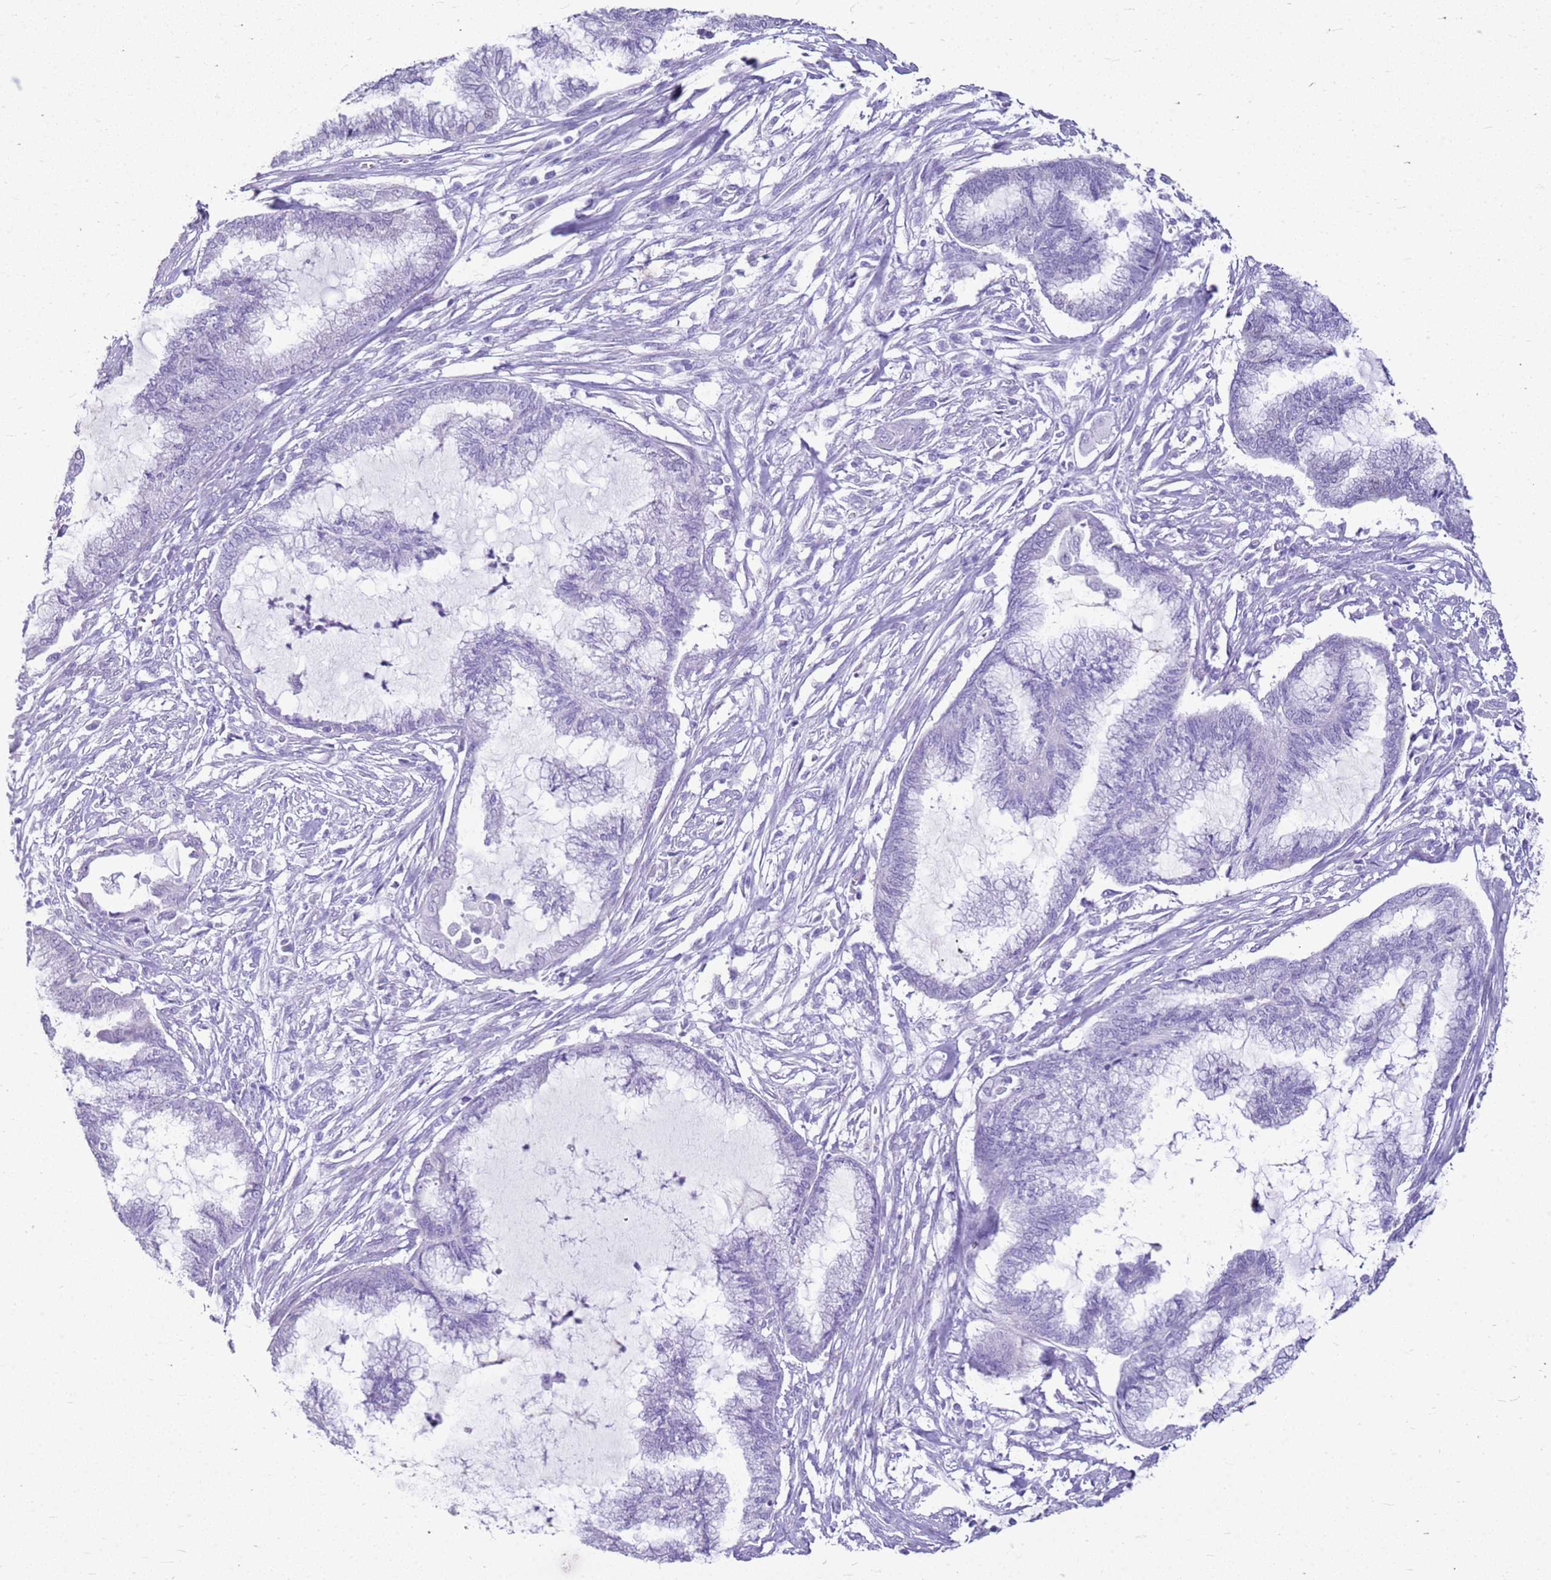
{"staining": {"intensity": "negative", "quantity": "none", "location": "none"}, "tissue": "endometrial cancer", "cell_type": "Tumor cells", "image_type": "cancer", "snomed": [{"axis": "morphology", "description": "Adenocarcinoma, NOS"}, {"axis": "topography", "description": "Endometrium"}], "caption": "Tumor cells are negative for brown protein staining in adenocarcinoma (endometrial).", "gene": "CA8", "patient": {"sex": "female", "age": 86}}